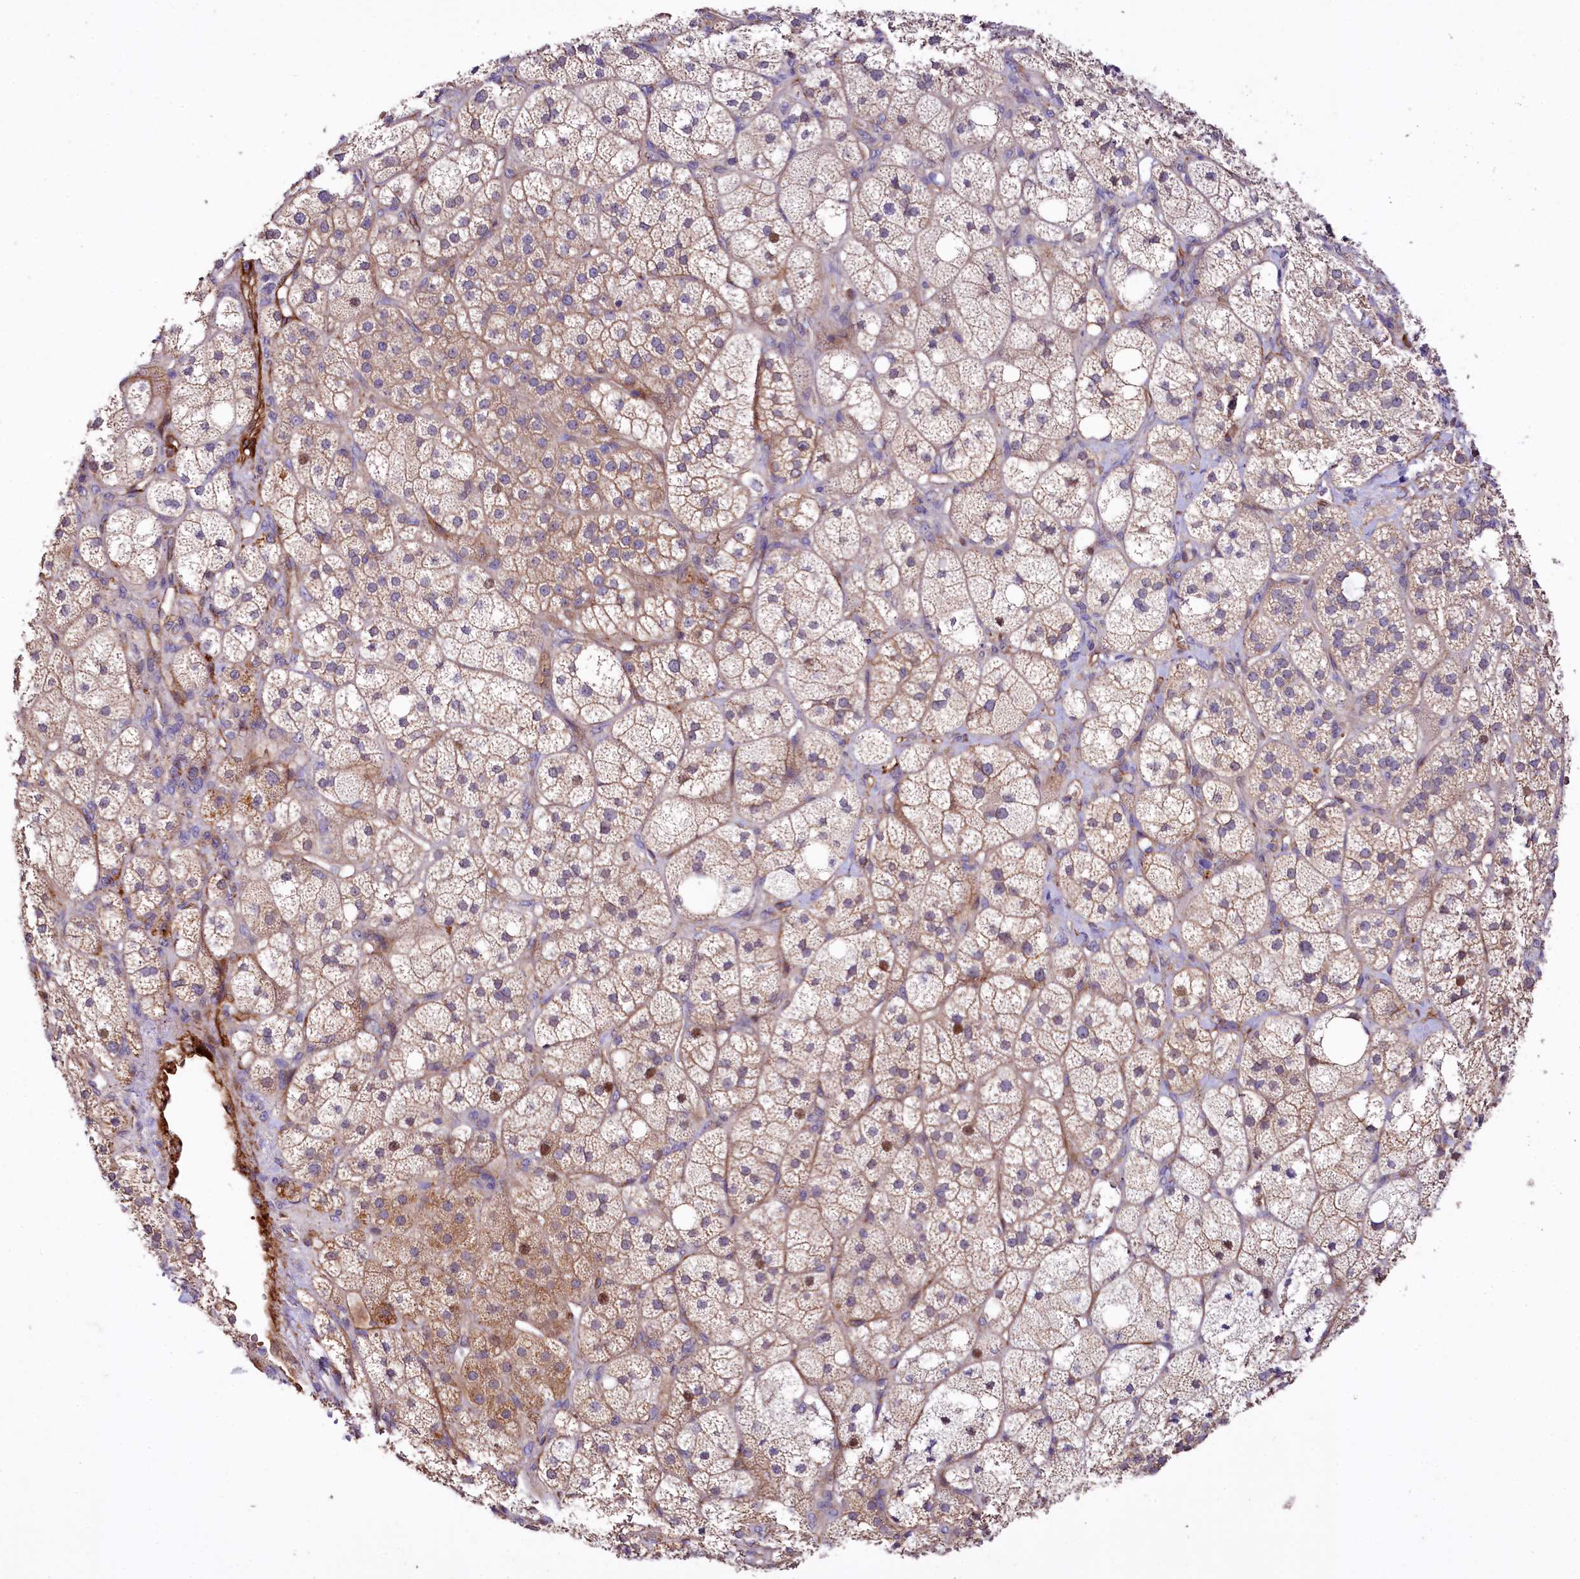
{"staining": {"intensity": "moderate", "quantity": "25%-75%", "location": "cytoplasmic/membranous,nuclear"}, "tissue": "adrenal gland", "cell_type": "Glandular cells", "image_type": "normal", "snomed": [{"axis": "morphology", "description": "Normal tissue, NOS"}, {"axis": "topography", "description": "Adrenal gland"}], "caption": "Immunohistochemistry image of unremarkable human adrenal gland stained for a protein (brown), which demonstrates medium levels of moderate cytoplasmic/membranous,nuclear expression in approximately 25%-75% of glandular cells.", "gene": "SPATS2", "patient": {"sex": "male", "age": 61}}